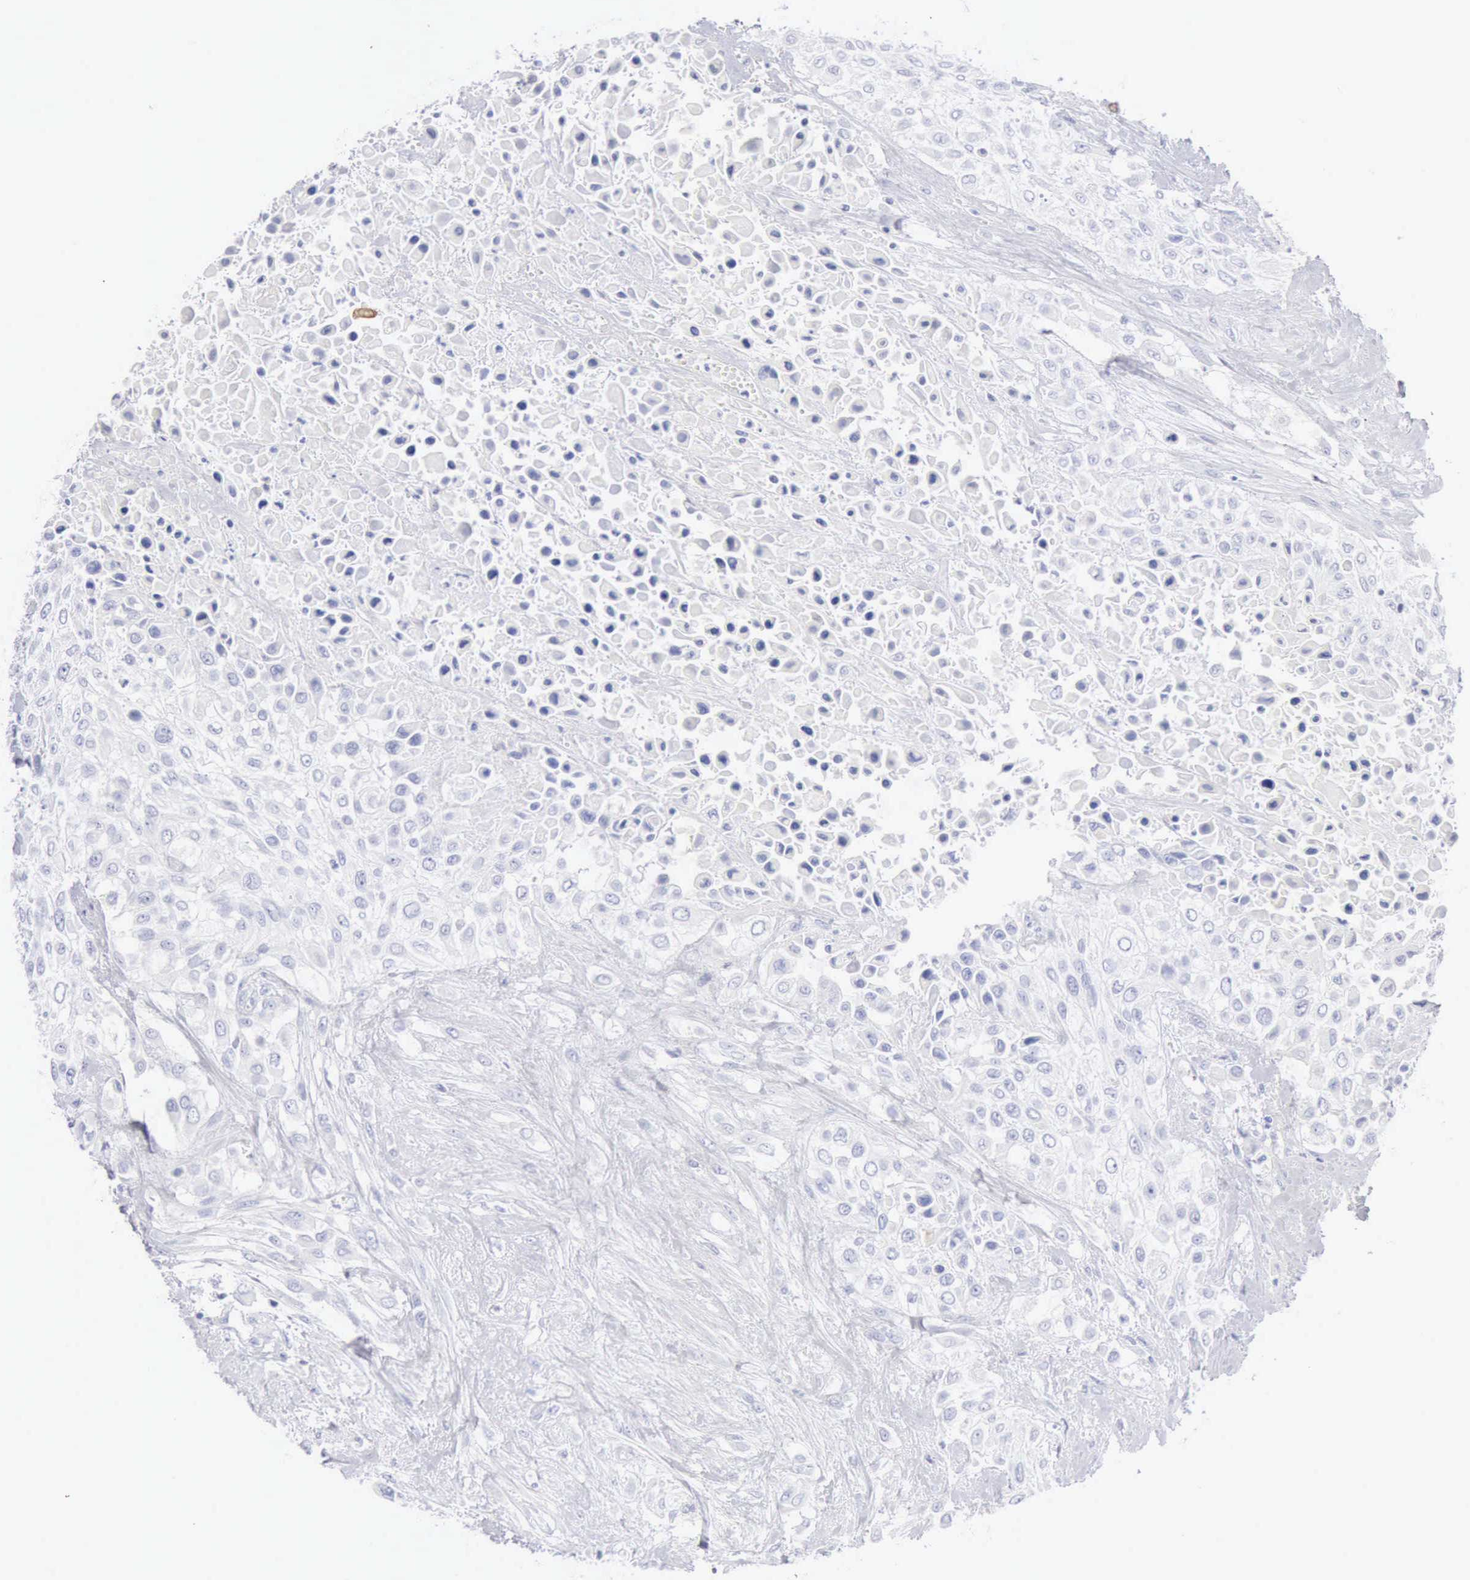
{"staining": {"intensity": "negative", "quantity": "none", "location": "none"}, "tissue": "urothelial cancer", "cell_type": "Tumor cells", "image_type": "cancer", "snomed": [{"axis": "morphology", "description": "Urothelial carcinoma, High grade"}, {"axis": "topography", "description": "Urinary bladder"}], "caption": "Immunohistochemistry (IHC) of human urothelial carcinoma (high-grade) demonstrates no expression in tumor cells.", "gene": "KRT10", "patient": {"sex": "male", "age": 57}}